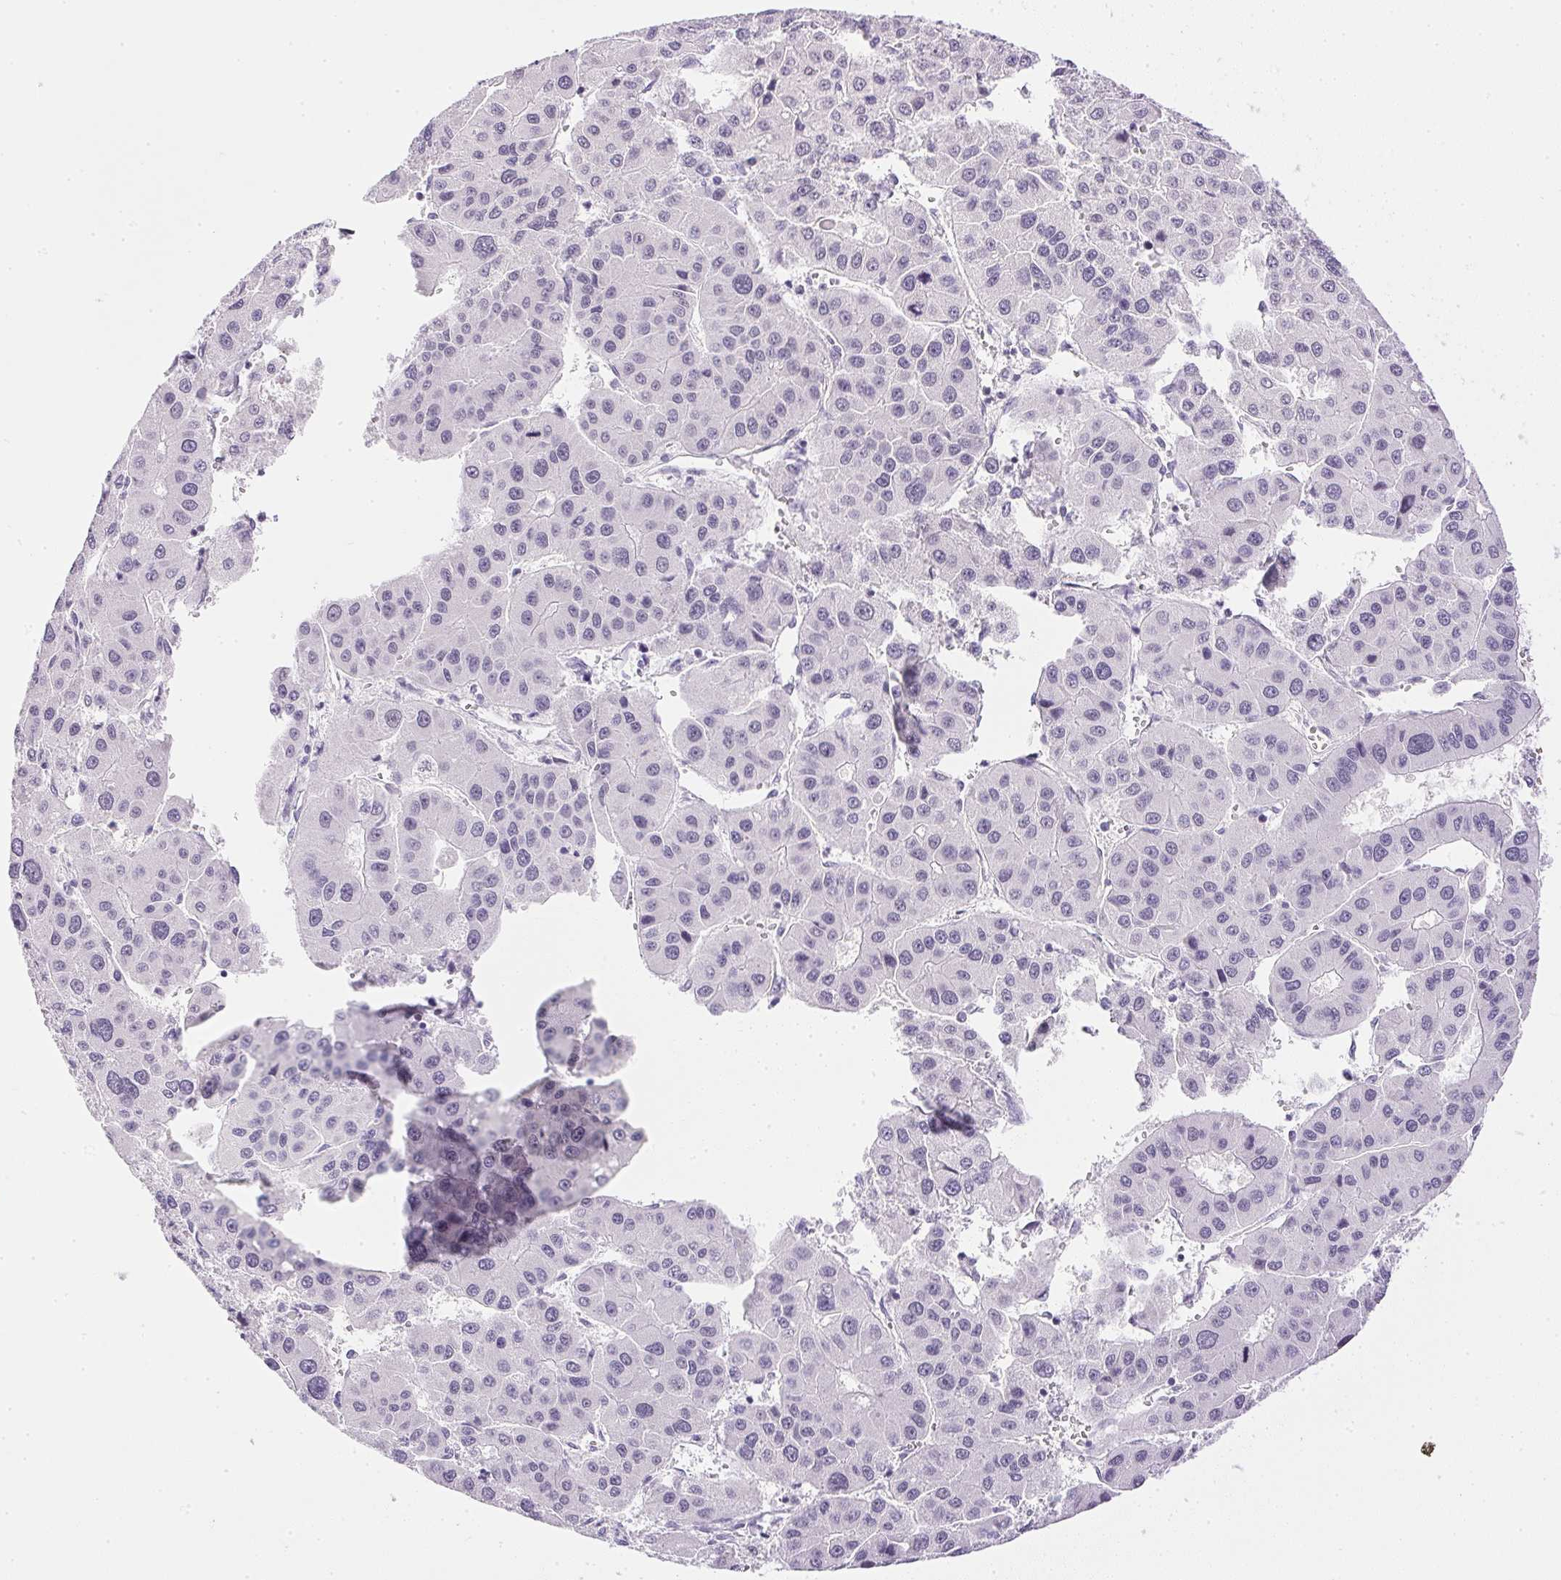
{"staining": {"intensity": "negative", "quantity": "none", "location": "none"}, "tissue": "liver cancer", "cell_type": "Tumor cells", "image_type": "cancer", "snomed": [{"axis": "morphology", "description": "Carcinoma, Hepatocellular, NOS"}, {"axis": "topography", "description": "Liver"}], "caption": "Tumor cells are negative for protein expression in human hepatocellular carcinoma (liver).", "gene": "CPB1", "patient": {"sex": "male", "age": 73}}